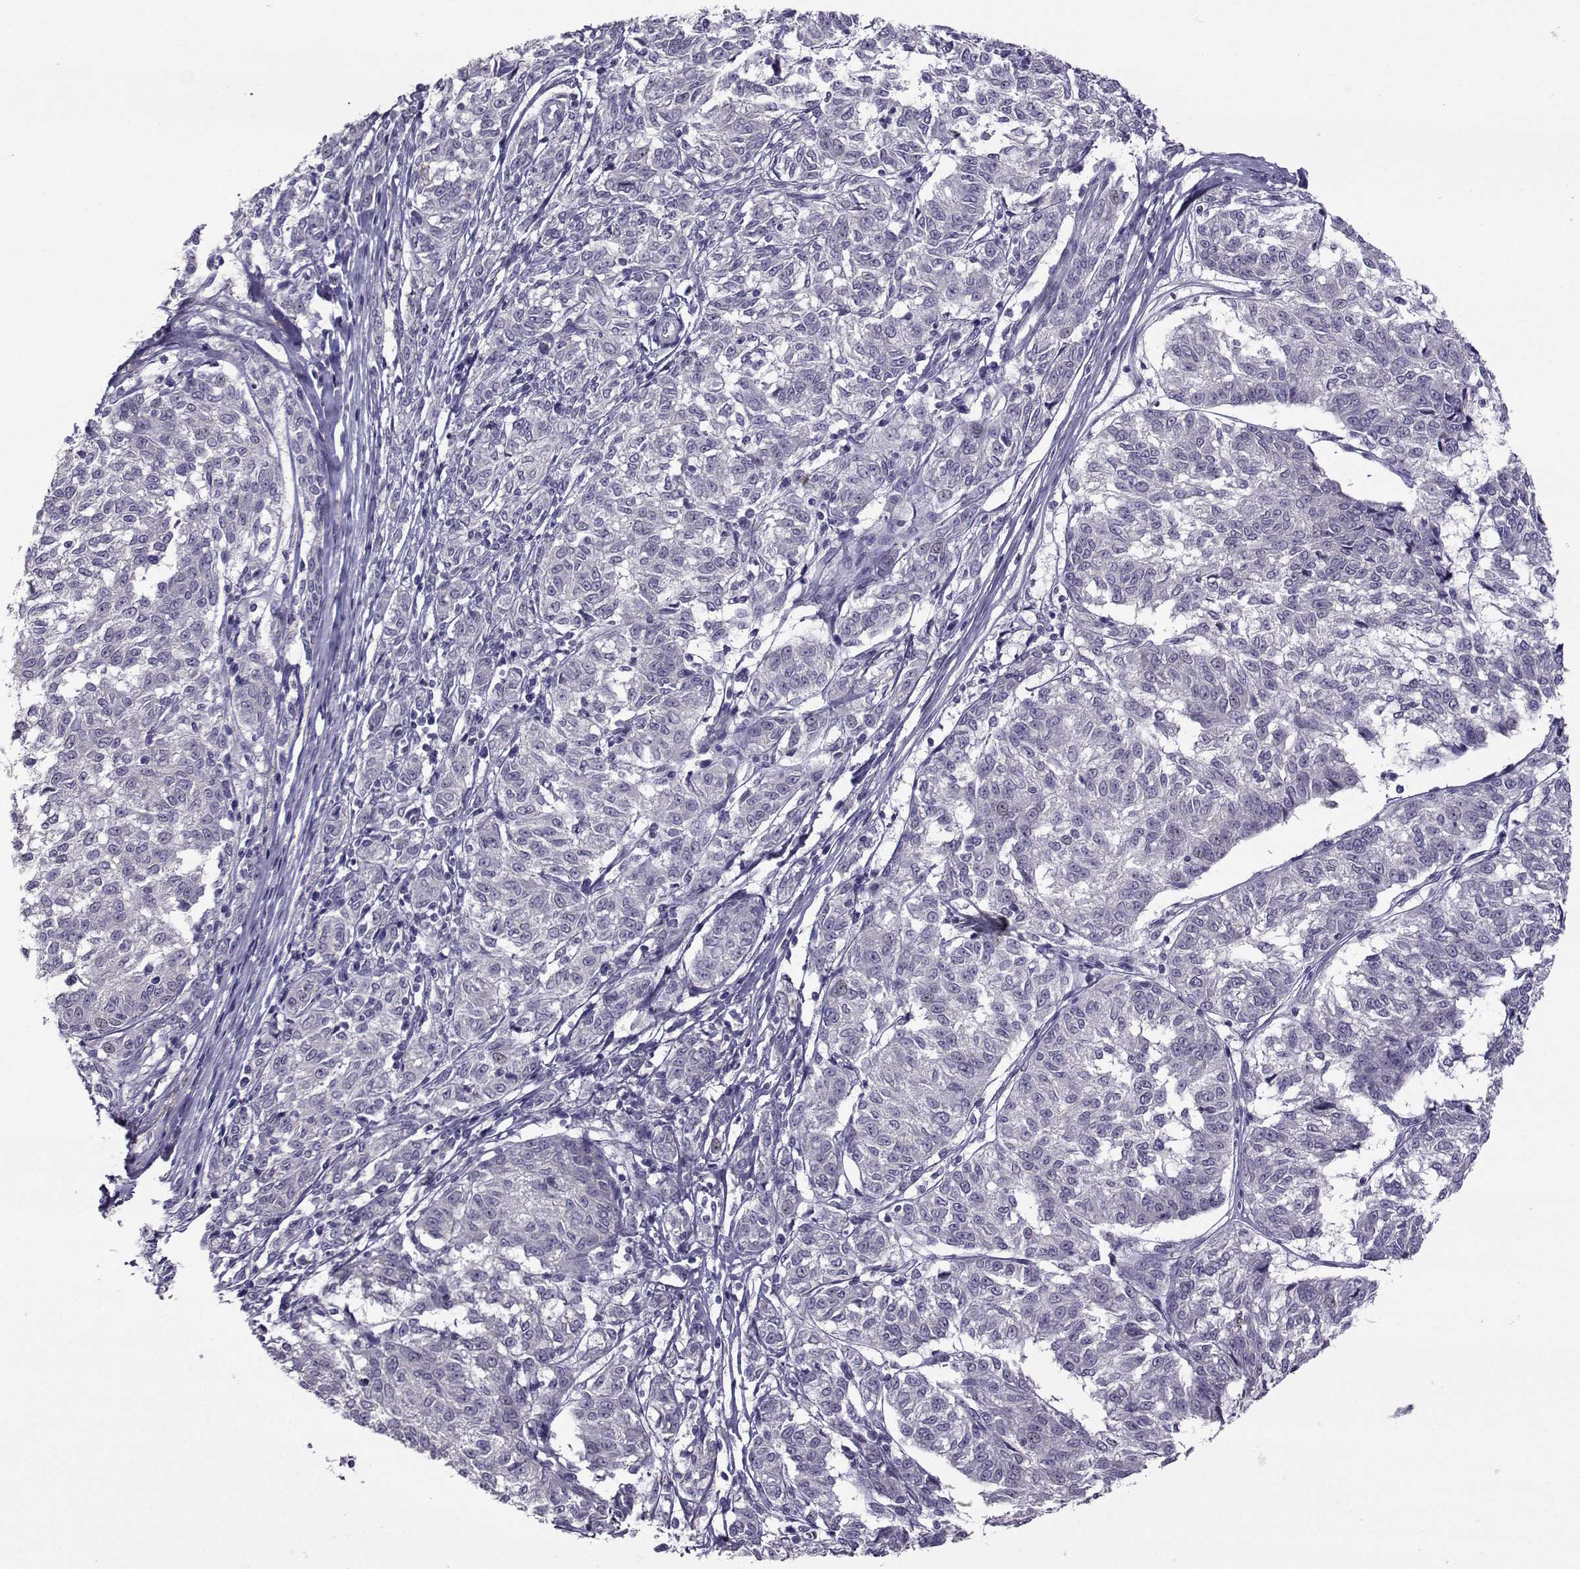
{"staining": {"intensity": "negative", "quantity": "none", "location": "none"}, "tissue": "melanoma", "cell_type": "Tumor cells", "image_type": "cancer", "snomed": [{"axis": "morphology", "description": "Malignant melanoma, NOS"}, {"axis": "topography", "description": "Skin"}], "caption": "The micrograph shows no significant positivity in tumor cells of malignant melanoma.", "gene": "DDX20", "patient": {"sex": "female", "age": 72}}